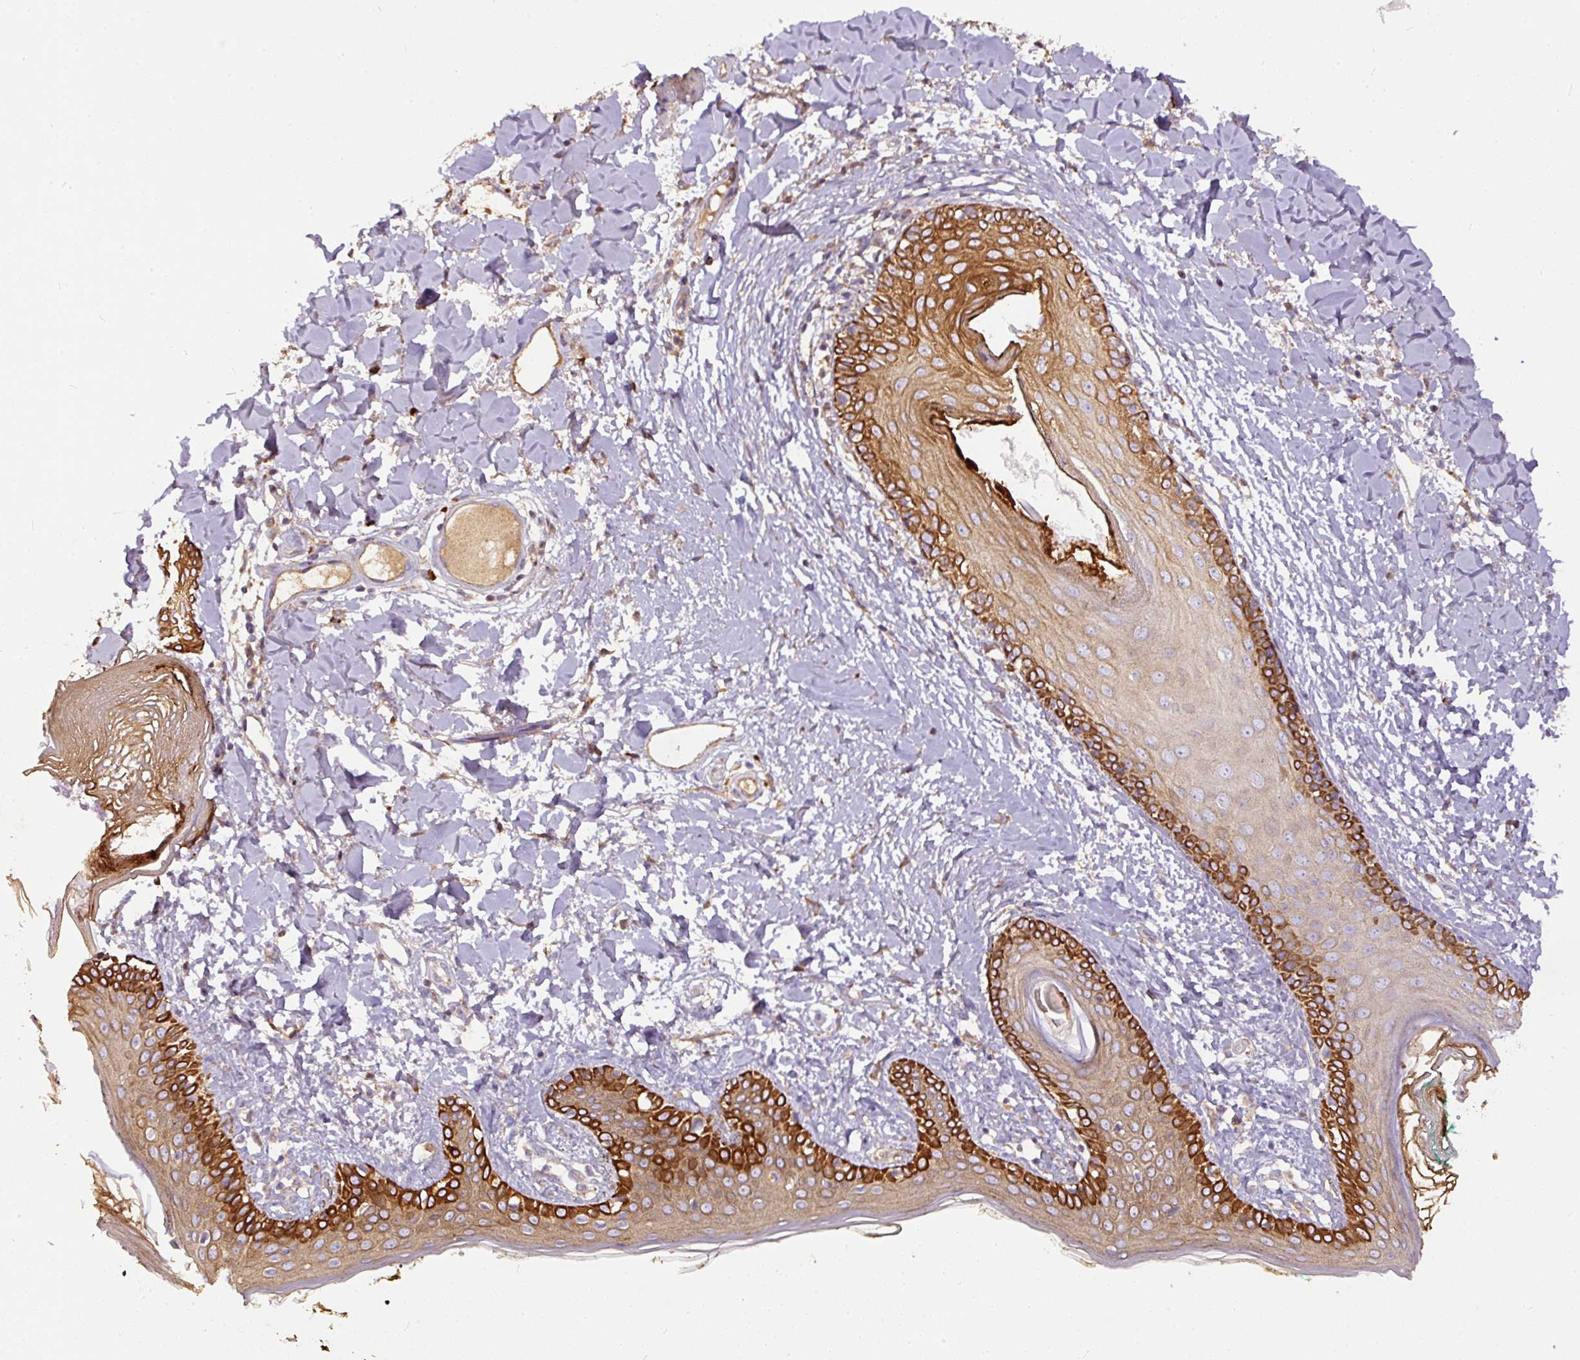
{"staining": {"intensity": "moderate", "quantity": ">75%", "location": "cytoplasmic/membranous"}, "tissue": "skin", "cell_type": "Fibroblasts", "image_type": "normal", "snomed": [{"axis": "morphology", "description": "Normal tissue, NOS"}, {"axis": "topography", "description": "Skin"}], "caption": "Human skin stained for a protein (brown) reveals moderate cytoplasmic/membranous positive staining in about >75% of fibroblasts.", "gene": "DAPK1", "patient": {"sex": "female", "age": 34}}